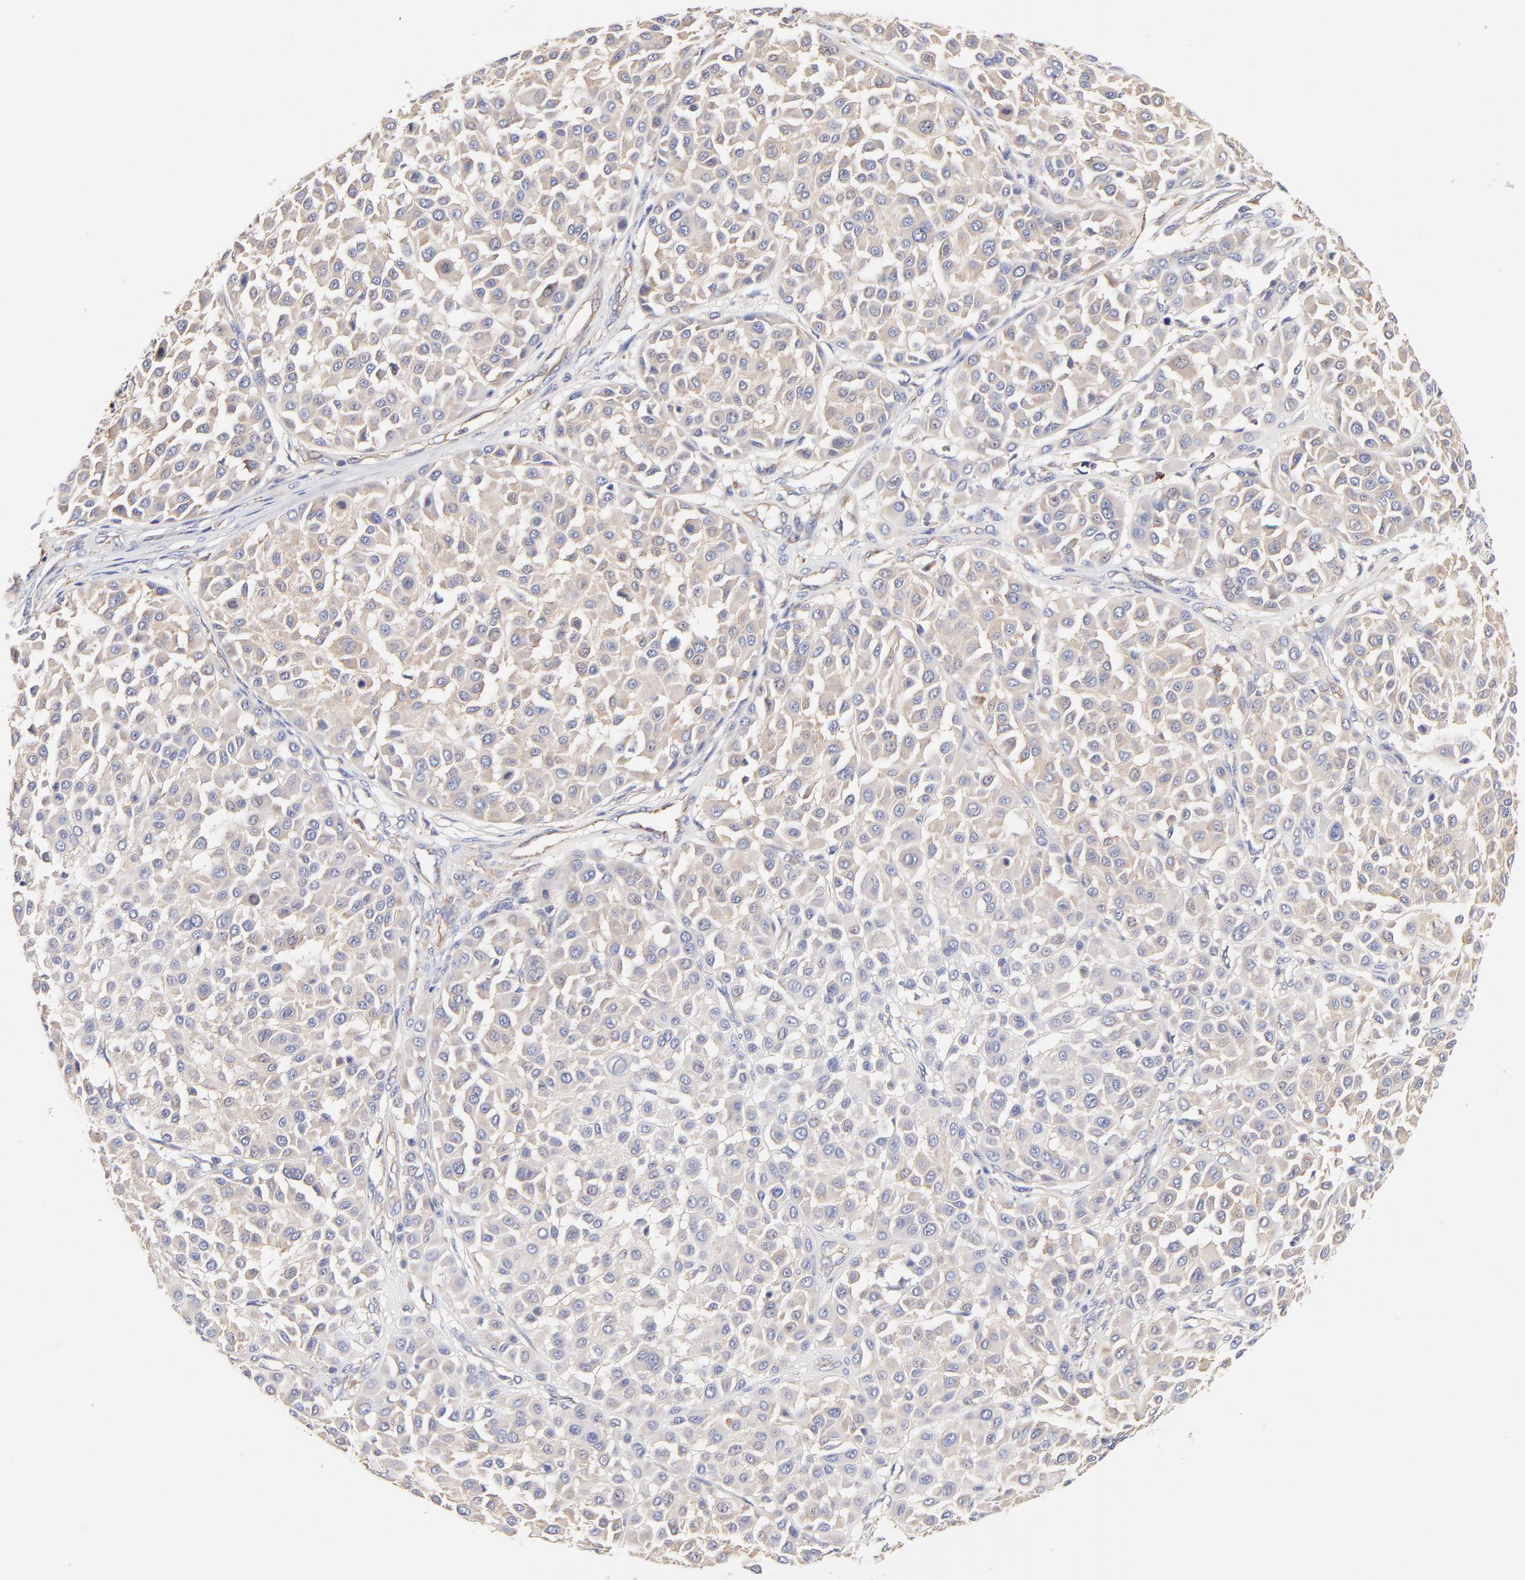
{"staining": {"intensity": "weak", "quantity": ">75%", "location": "cytoplasmic/membranous"}, "tissue": "melanoma", "cell_type": "Tumor cells", "image_type": "cancer", "snomed": [{"axis": "morphology", "description": "Malignant melanoma, Metastatic site"}, {"axis": "topography", "description": "Soft tissue"}], "caption": "IHC image of neoplastic tissue: melanoma stained using IHC exhibits low levels of weak protein expression localized specifically in the cytoplasmic/membranous of tumor cells, appearing as a cytoplasmic/membranous brown color.", "gene": "CD2AP", "patient": {"sex": "male", "age": 41}}